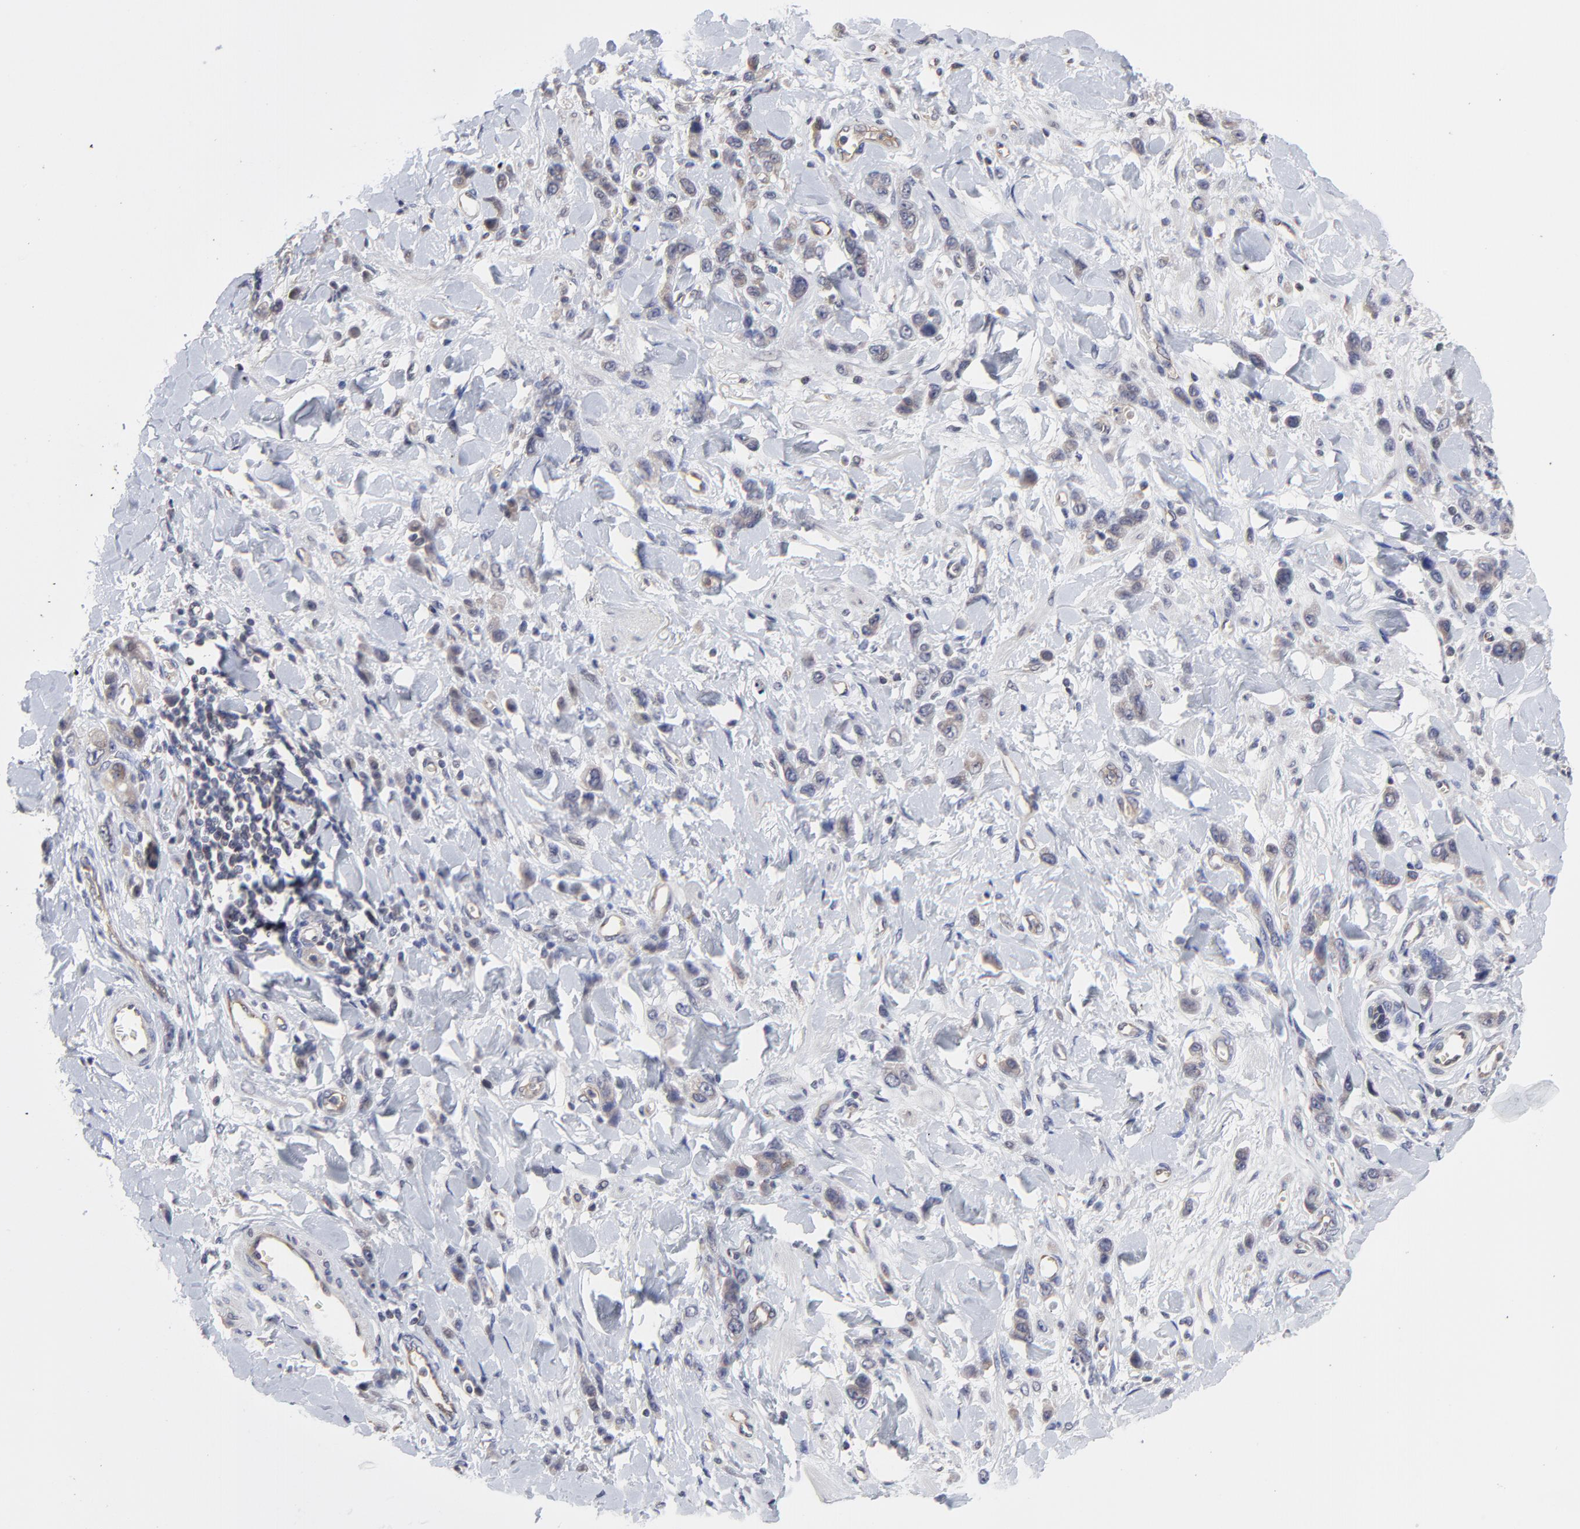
{"staining": {"intensity": "weak", "quantity": ">75%", "location": "cytoplasmic/membranous"}, "tissue": "stomach cancer", "cell_type": "Tumor cells", "image_type": "cancer", "snomed": [{"axis": "morphology", "description": "Normal tissue, NOS"}, {"axis": "morphology", "description": "Adenocarcinoma, NOS"}, {"axis": "topography", "description": "Stomach"}], "caption": "Human stomach cancer stained with a protein marker shows weak staining in tumor cells.", "gene": "ZNF157", "patient": {"sex": "male", "age": 82}}